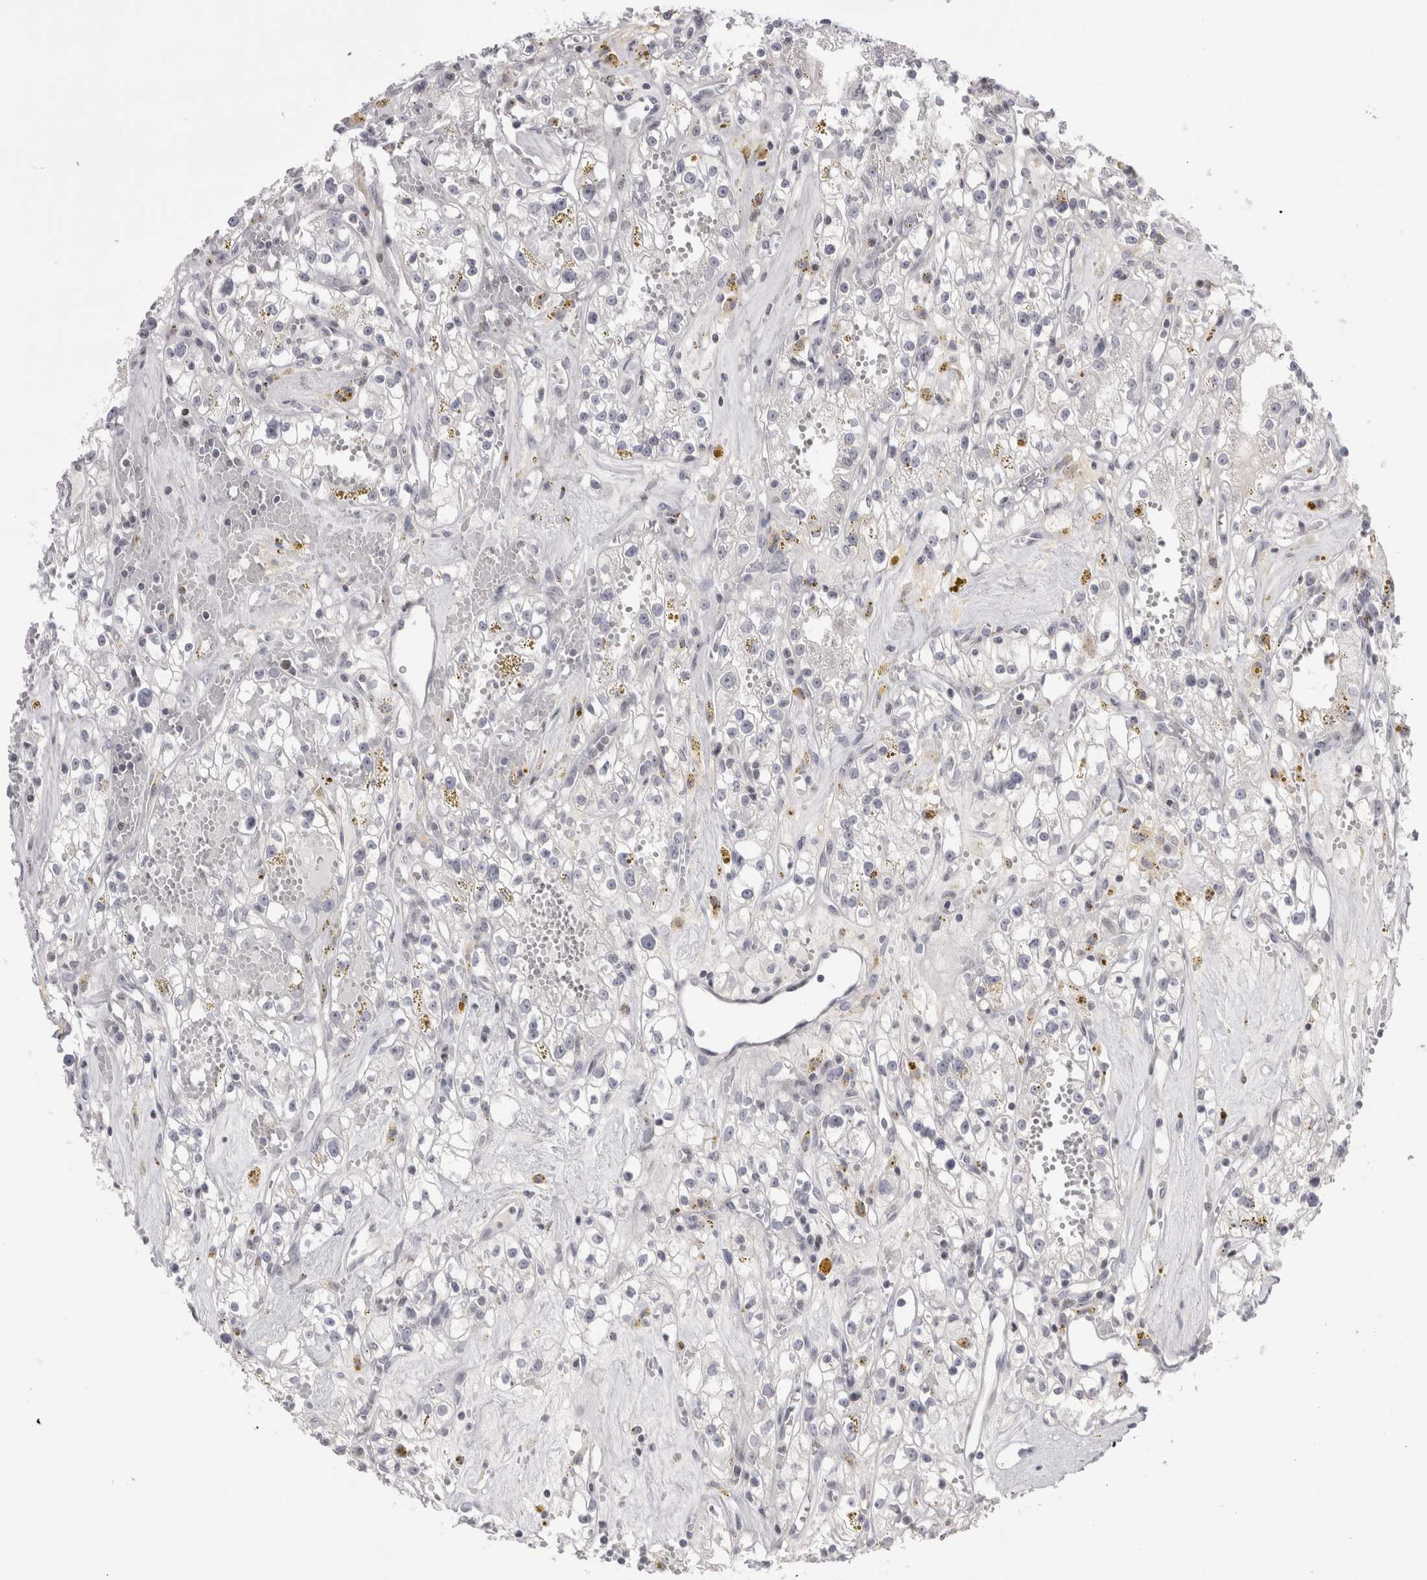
{"staining": {"intensity": "negative", "quantity": "none", "location": "none"}, "tissue": "renal cancer", "cell_type": "Tumor cells", "image_type": "cancer", "snomed": [{"axis": "morphology", "description": "Adenocarcinoma, NOS"}, {"axis": "topography", "description": "Kidney"}], "caption": "Renal cancer was stained to show a protein in brown. There is no significant positivity in tumor cells. (IHC, brightfield microscopy, high magnification).", "gene": "FNDC8", "patient": {"sex": "male", "age": 56}}